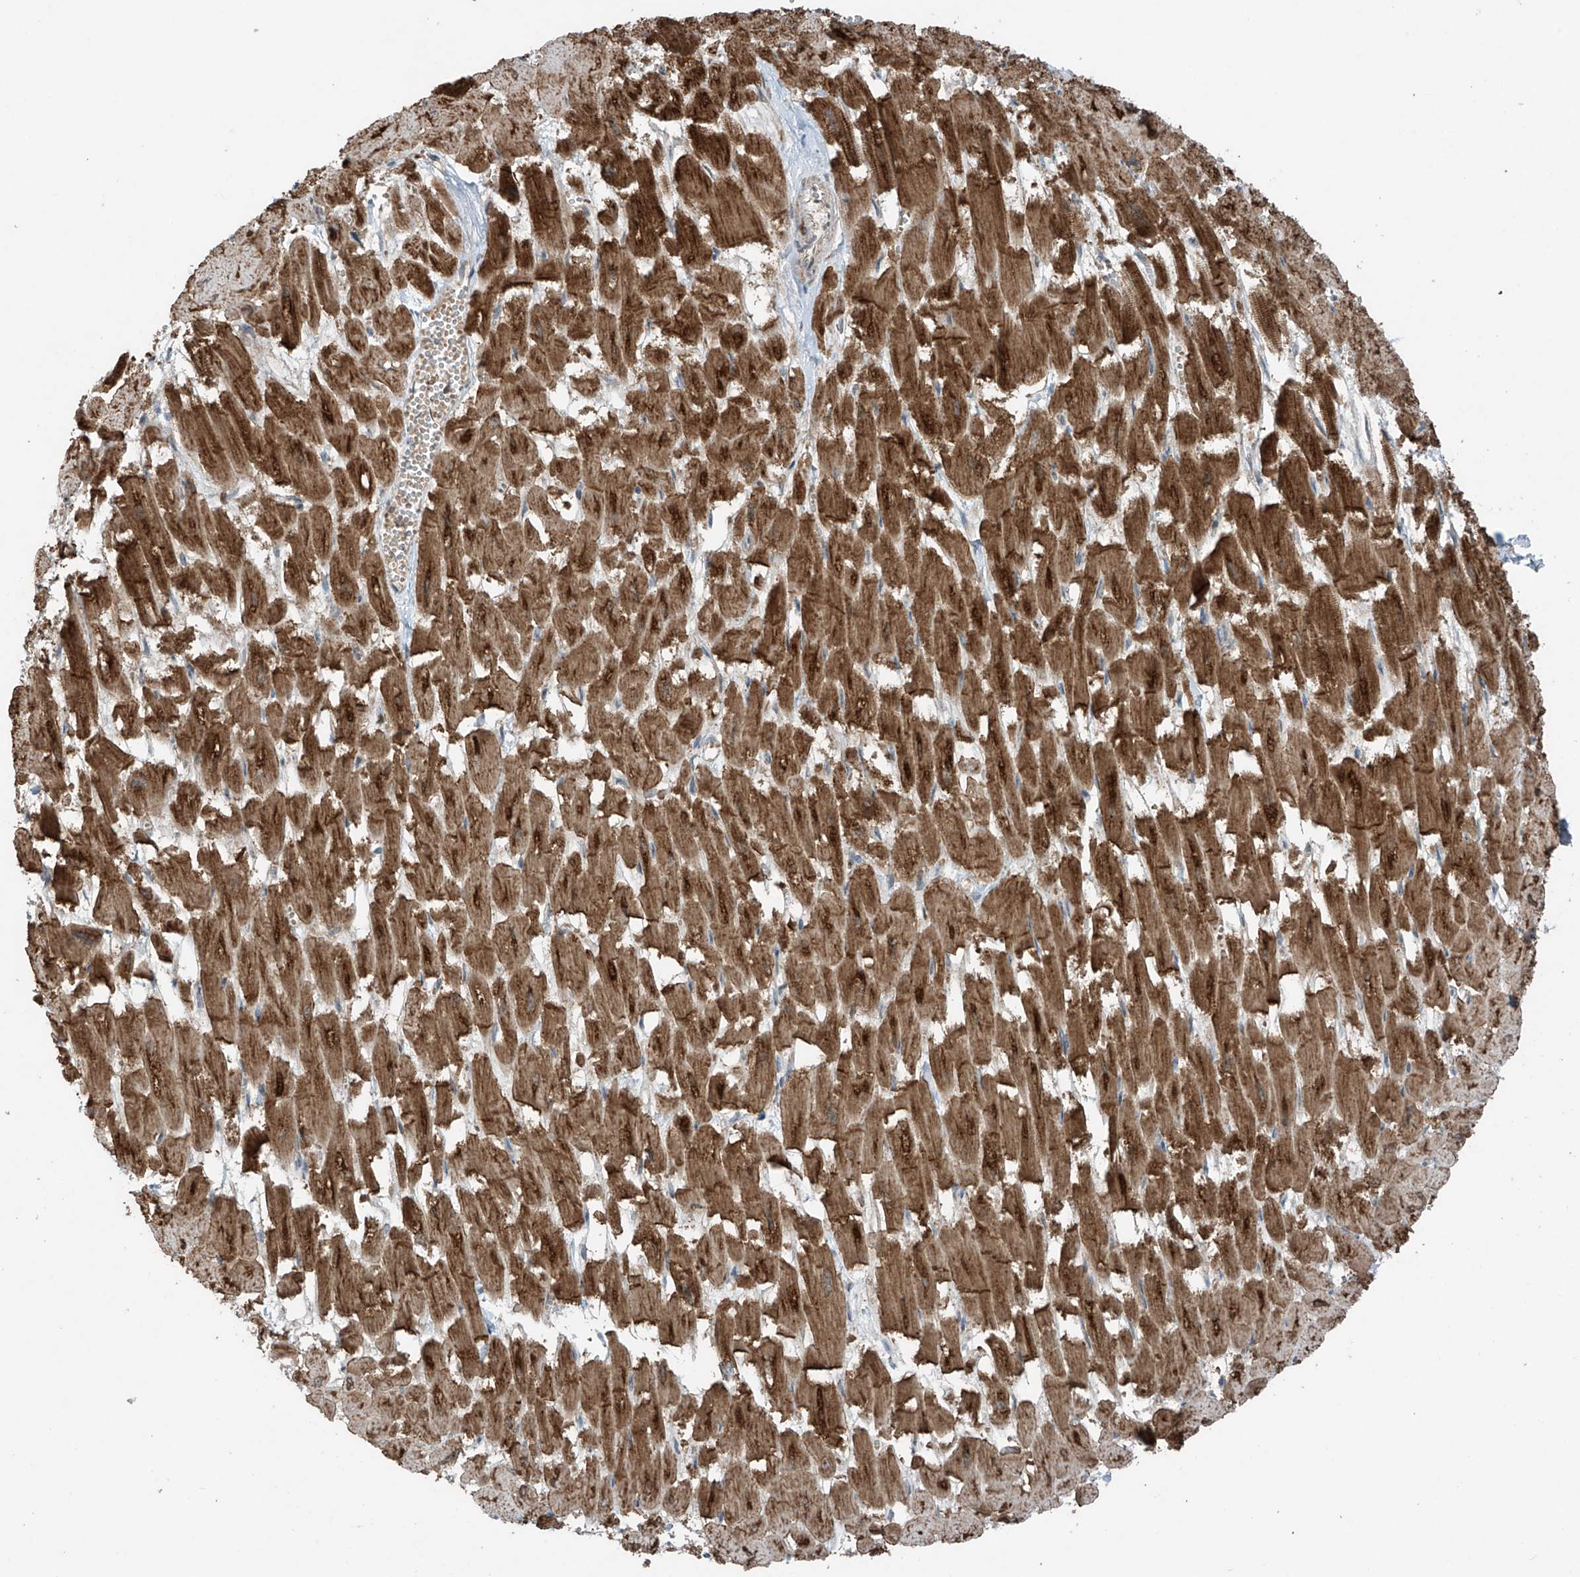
{"staining": {"intensity": "strong", "quantity": ">75%", "location": "cytoplasmic/membranous"}, "tissue": "heart muscle", "cell_type": "Cardiomyocytes", "image_type": "normal", "snomed": [{"axis": "morphology", "description": "Normal tissue, NOS"}, {"axis": "topography", "description": "Heart"}], "caption": "A brown stain labels strong cytoplasmic/membranous positivity of a protein in cardiomyocytes of benign human heart muscle. Immunohistochemistry (ihc) stains the protein in brown and the nuclei are stained blue.", "gene": "SAMD3", "patient": {"sex": "male", "age": 54}}